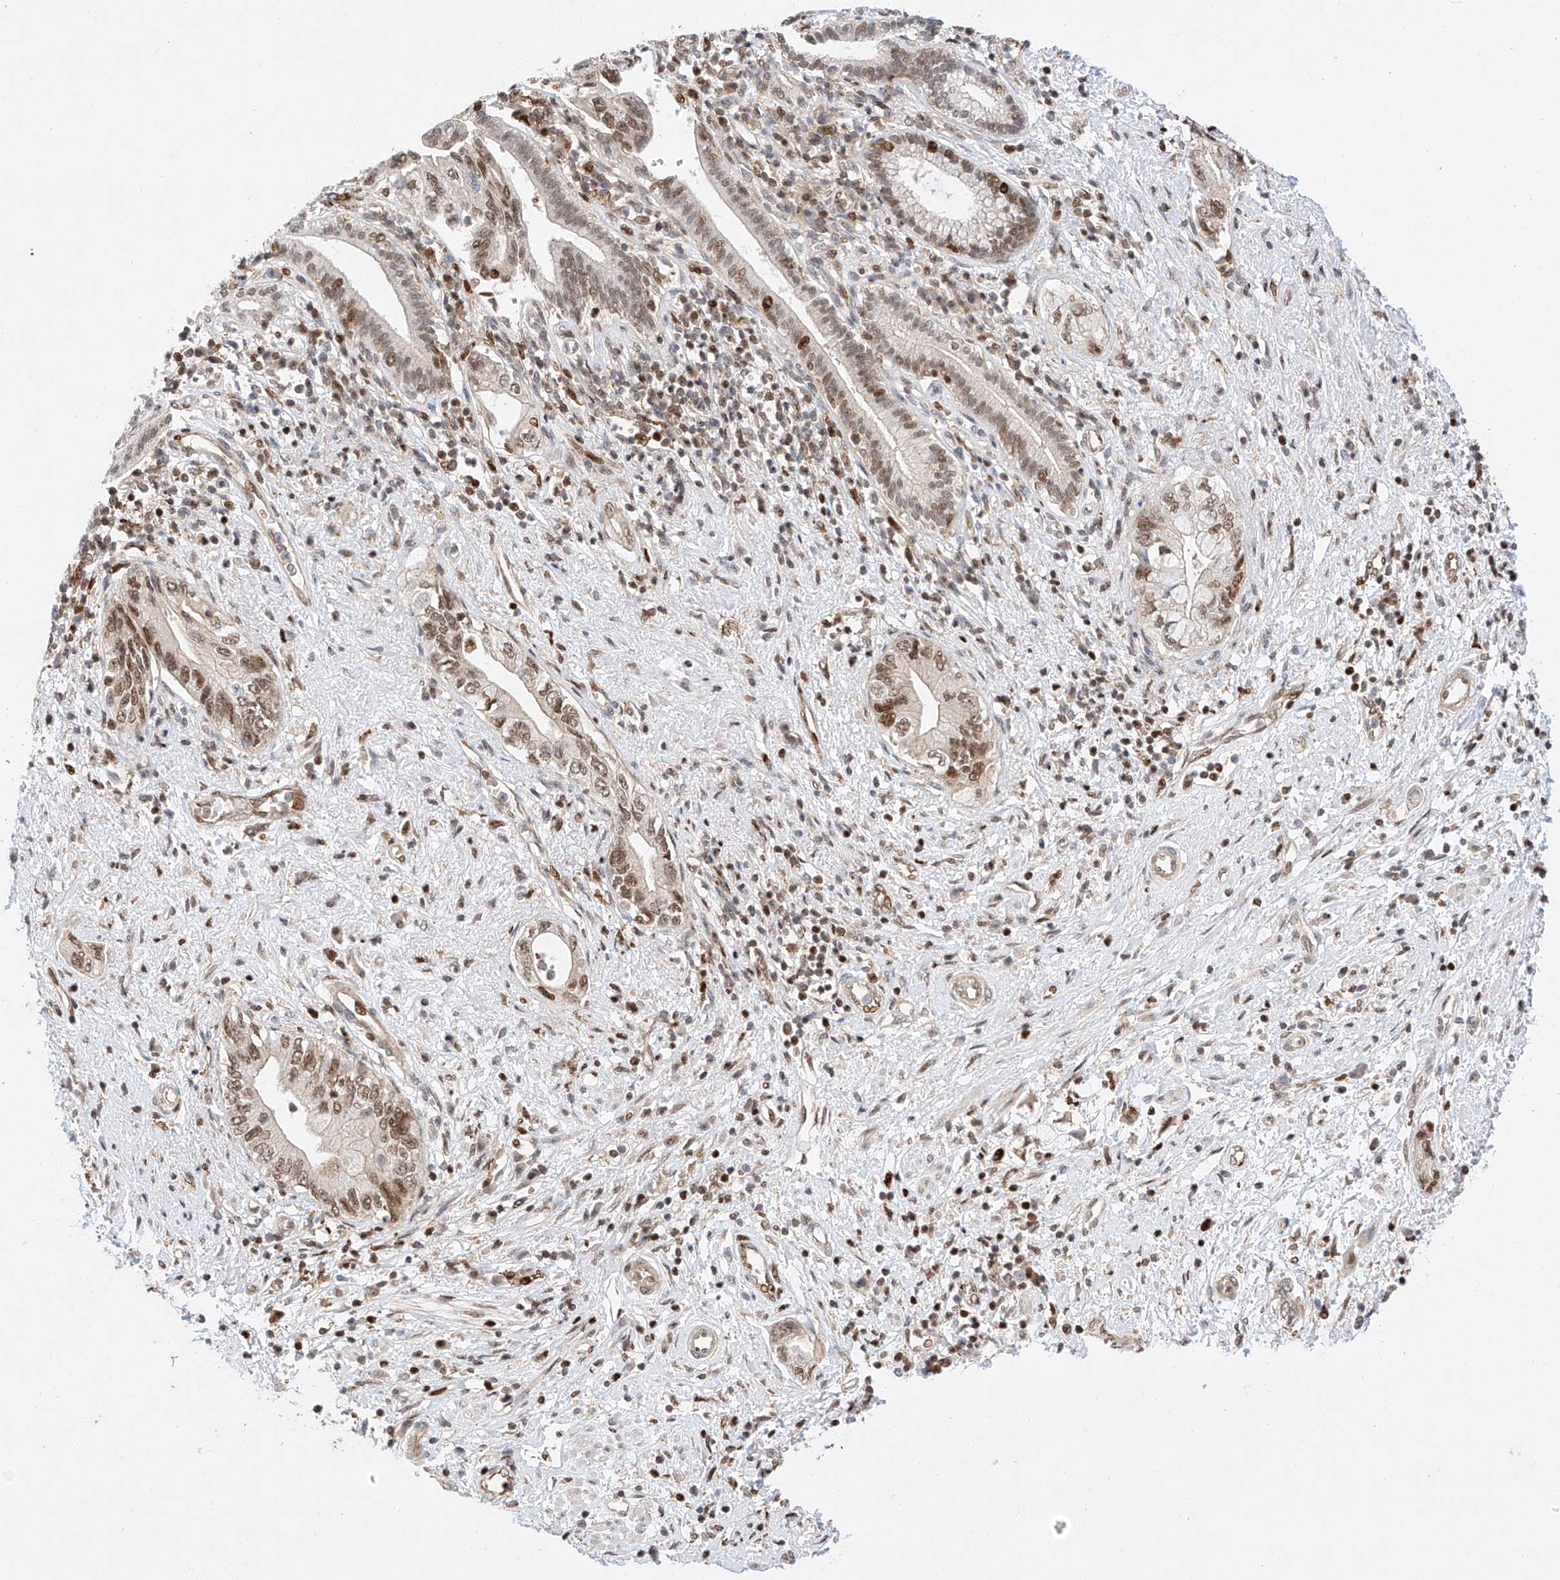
{"staining": {"intensity": "moderate", "quantity": ">75%", "location": "nuclear"}, "tissue": "pancreatic cancer", "cell_type": "Tumor cells", "image_type": "cancer", "snomed": [{"axis": "morphology", "description": "Adenocarcinoma, NOS"}, {"axis": "topography", "description": "Pancreas"}], "caption": "IHC of human adenocarcinoma (pancreatic) exhibits medium levels of moderate nuclear expression in about >75% of tumor cells. The protein is stained brown, and the nuclei are stained in blue (DAB (3,3'-diaminobenzidine) IHC with brightfield microscopy, high magnification).", "gene": "HDAC9", "patient": {"sex": "female", "age": 73}}